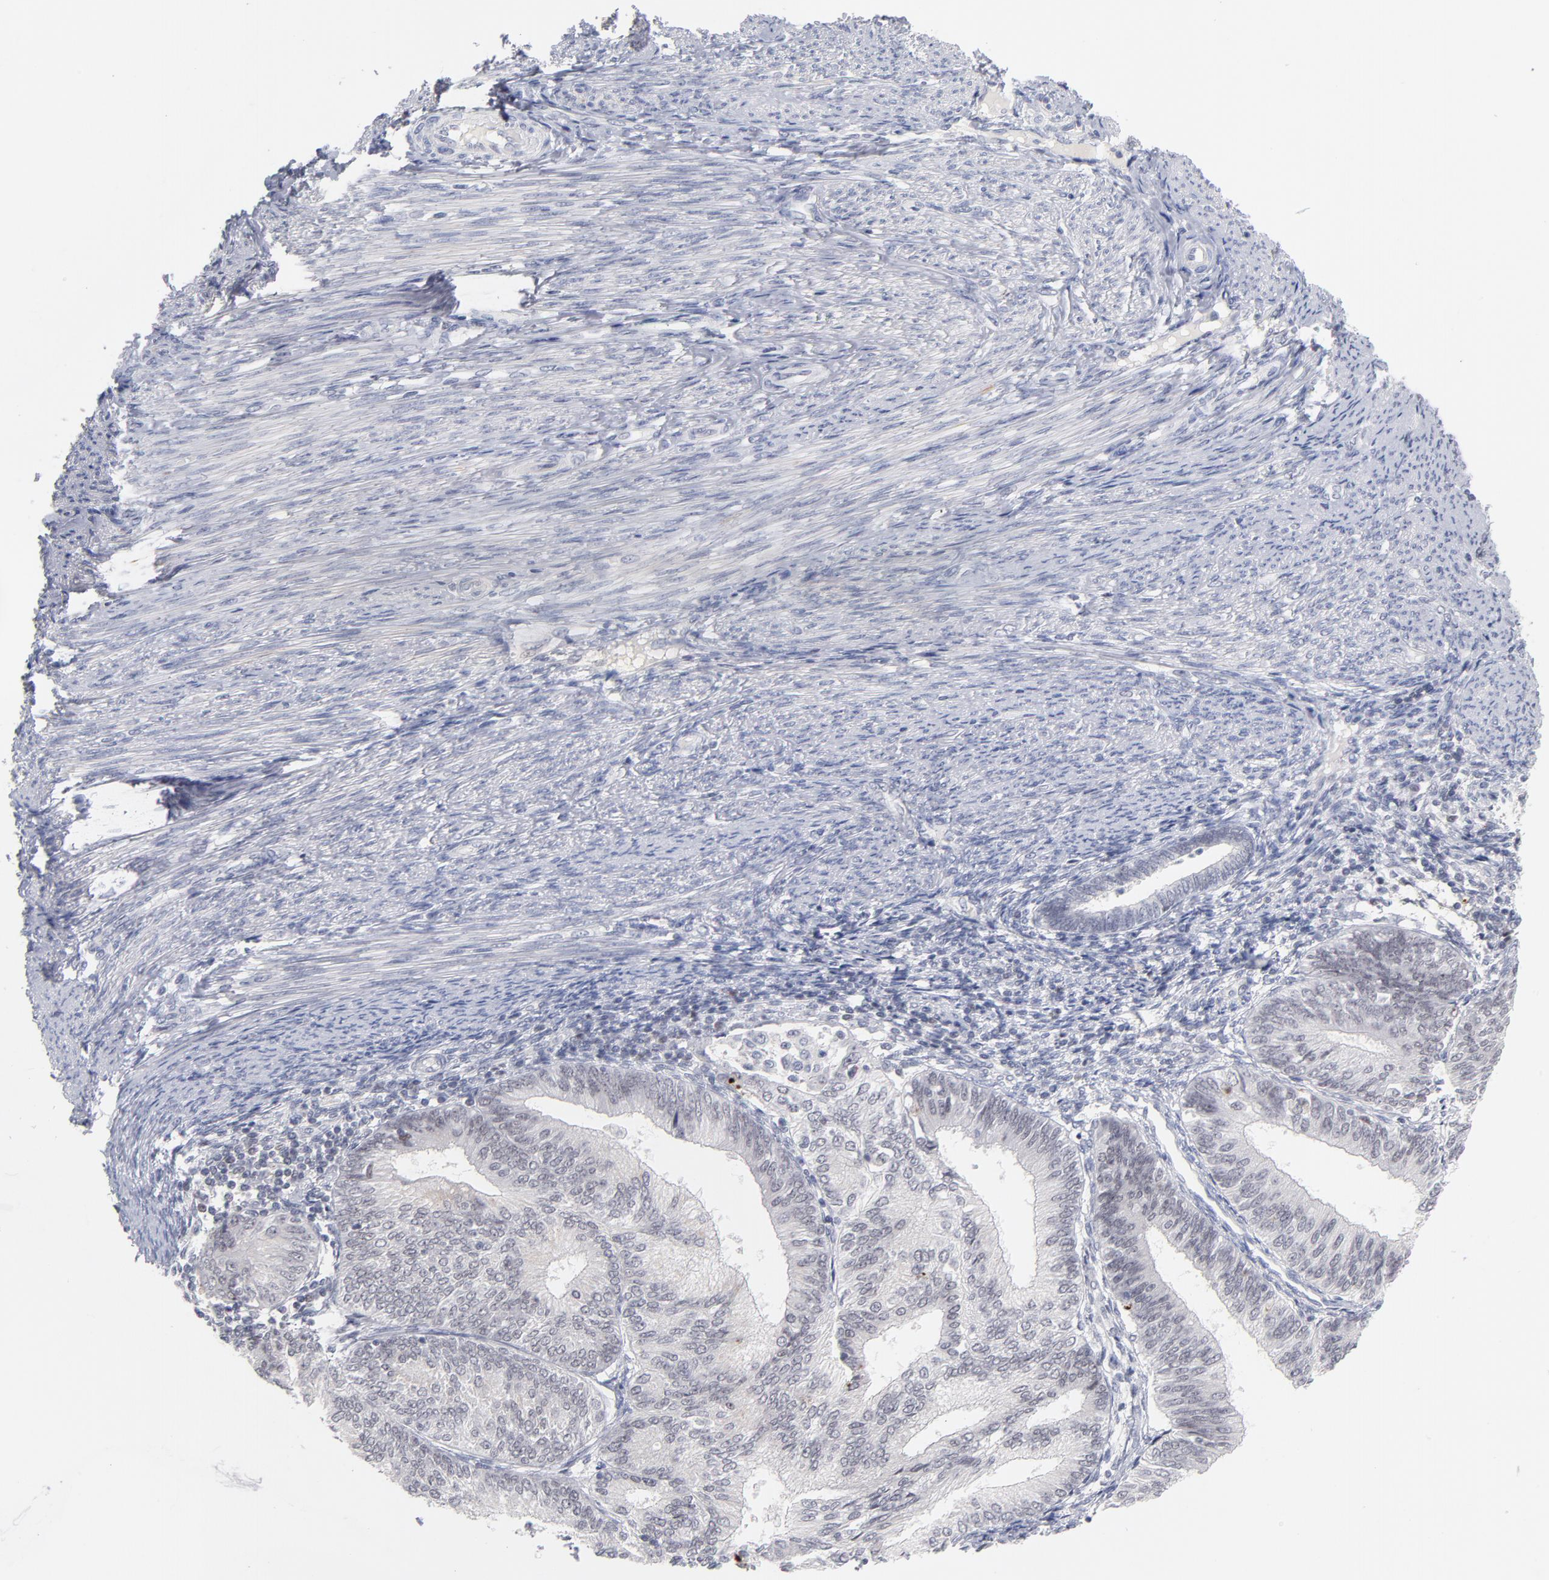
{"staining": {"intensity": "negative", "quantity": "none", "location": "none"}, "tissue": "endometrial cancer", "cell_type": "Tumor cells", "image_type": "cancer", "snomed": [{"axis": "morphology", "description": "Adenocarcinoma, NOS"}, {"axis": "topography", "description": "Endometrium"}], "caption": "Endometrial cancer was stained to show a protein in brown. There is no significant positivity in tumor cells.", "gene": "PARP1", "patient": {"sex": "female", "age": 55}}